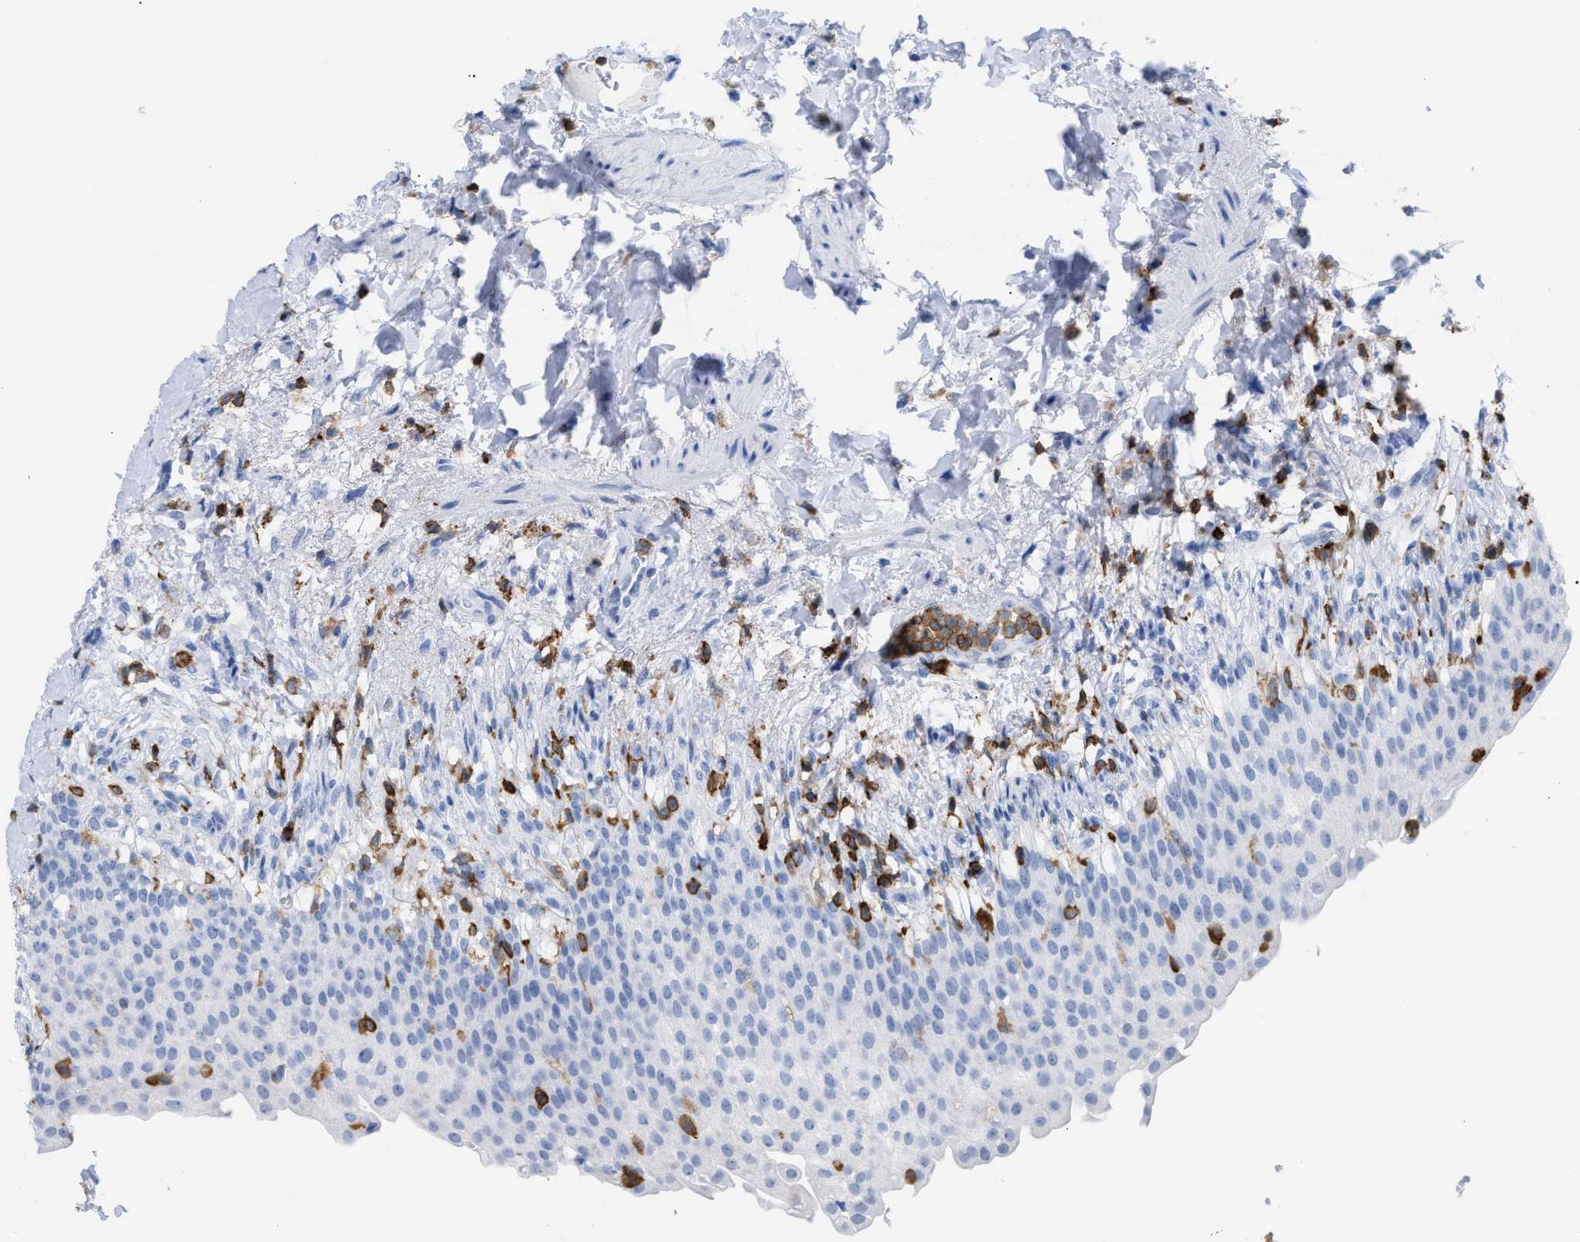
{"staining": {"intensity": "negative", "quantity": "none", "location": "none"}, "tissue": "urinary bladder", "cell_type": "Urothelial cells", "image_type": "normal", "snomed": [{"axis": "morphology", "description": "Normal tissue, NOS"}, {"axis": "topography", "description": "Urinary bladder"}], "caption": "Urinary bladder stained for a protein using immunohistochemistry (IHC) shows no staining urothelial cells.", "gene": "LCP1", "patient": {"sex": "female", "age": 60}}